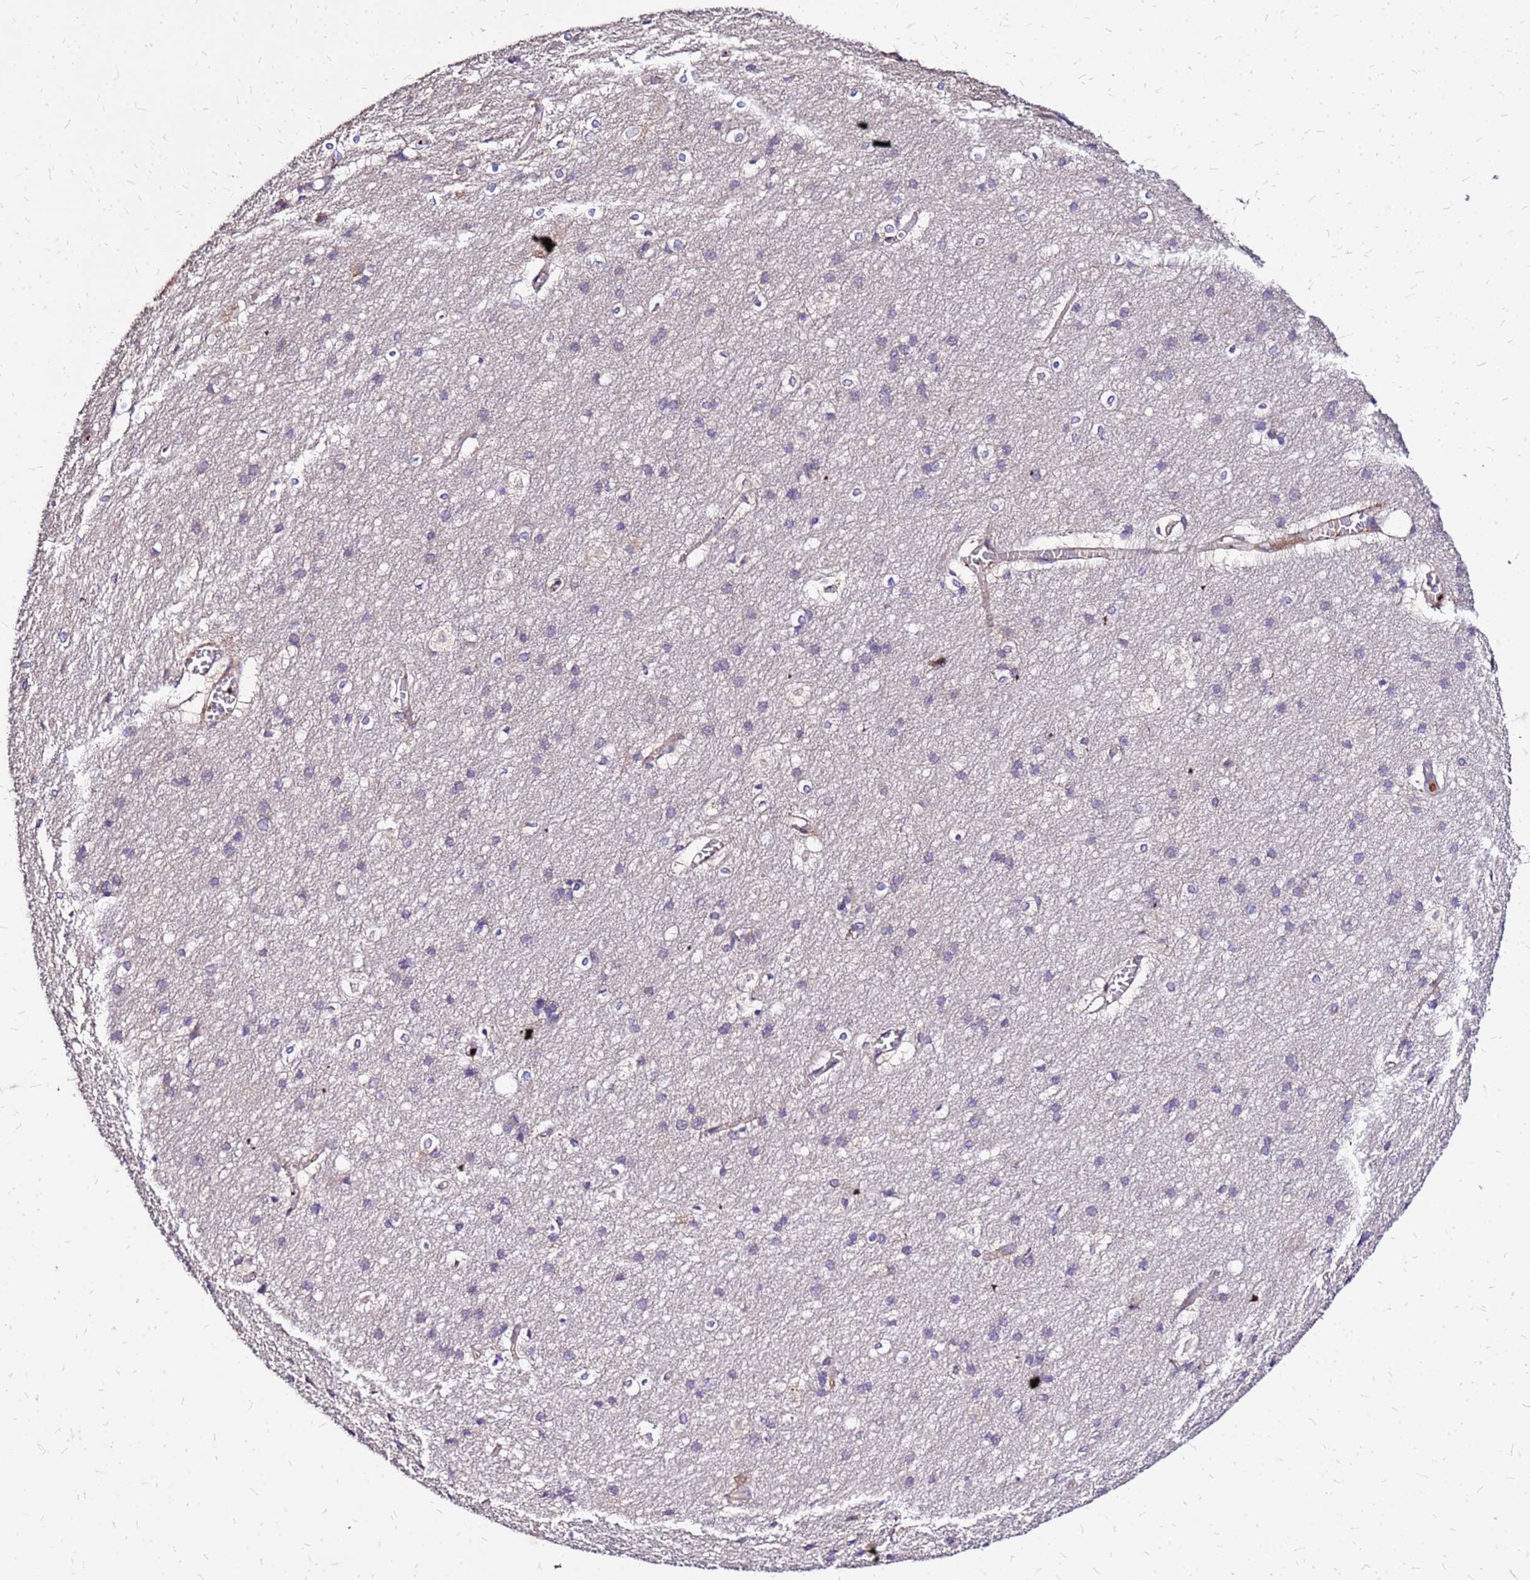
{"staining": {"intensity": "negative", "quantity": "none", "location": "none"}, "tissue": "cerebral cortex", "cell_type": "Endothelial cells", "image_type": "normal", "snomed": [{"axis": "morphology", "description": "Normal tissue, NOS"}, {"axis": "topography", "description": "Cerebral cortex"}], "caption": "The image displays no significant expression in endothelial cells of cerebral cortex. (DAB (3,3'-diaminobenzidine) immunohistochemistry with hematoxylin counter stain).", "gene": "VMO1", "patient": {"sex": "male", "age": 54}}